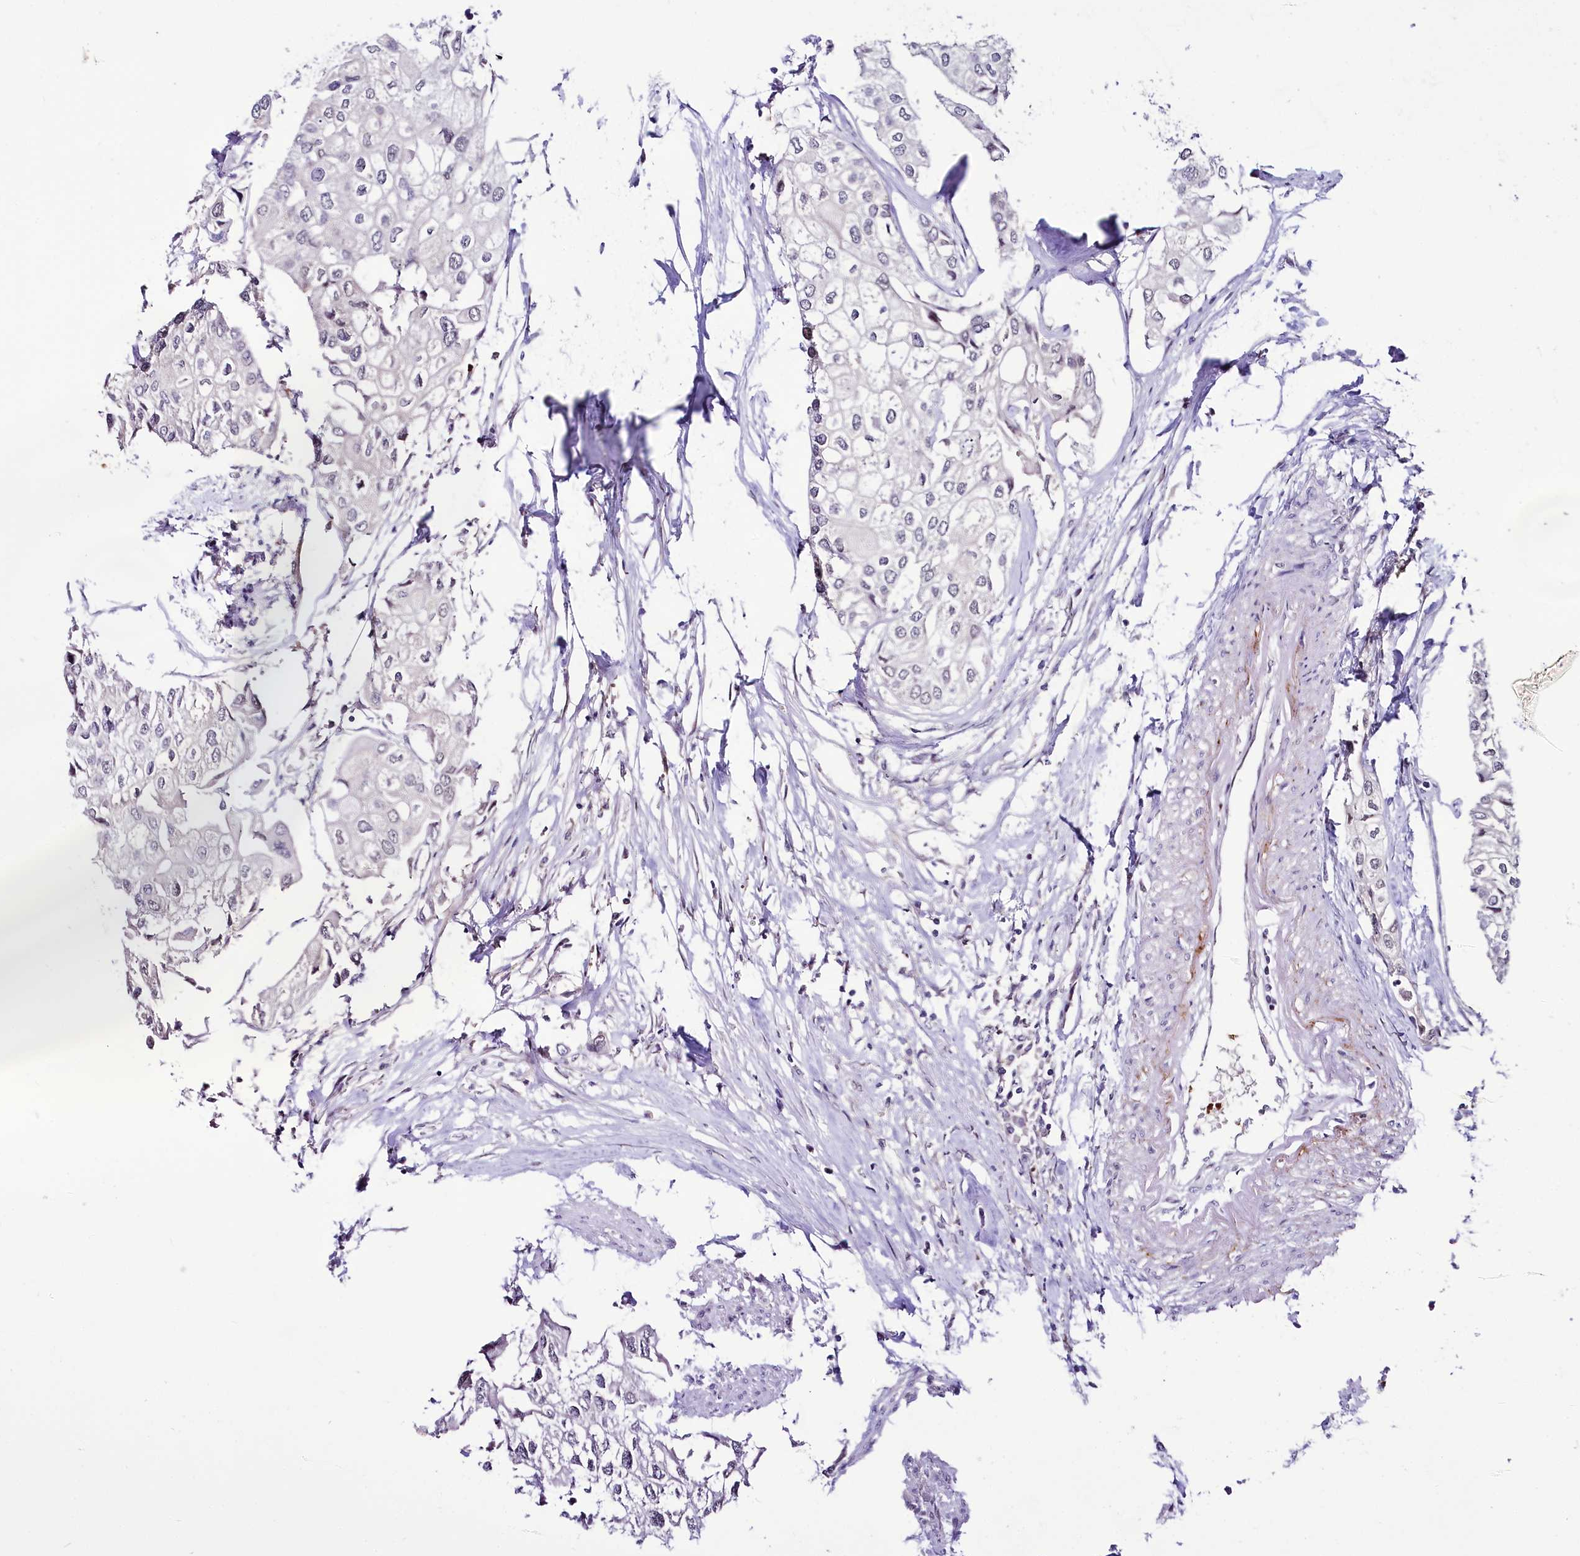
{"staining": {"intensity": "negative", "quantity": "none", "location": "none"}, "tissue": "urothelial cancer", "cell_type": "Tumor cells", "image_type": "cancer", "snomed": [{"axis": "morphology", "description": "Urothelial carcinoma, High grade"}, {"axis": "topography", "description": "Urinary bladder"}], "caption": "An IHC image of urothelial carcinoma (high-grade) is shown. There is no staining in tumor cells of urothelial carcinoma (high-grade).", "gene": "SCAF11", "patient": {"sex": "male", "age": 64}}